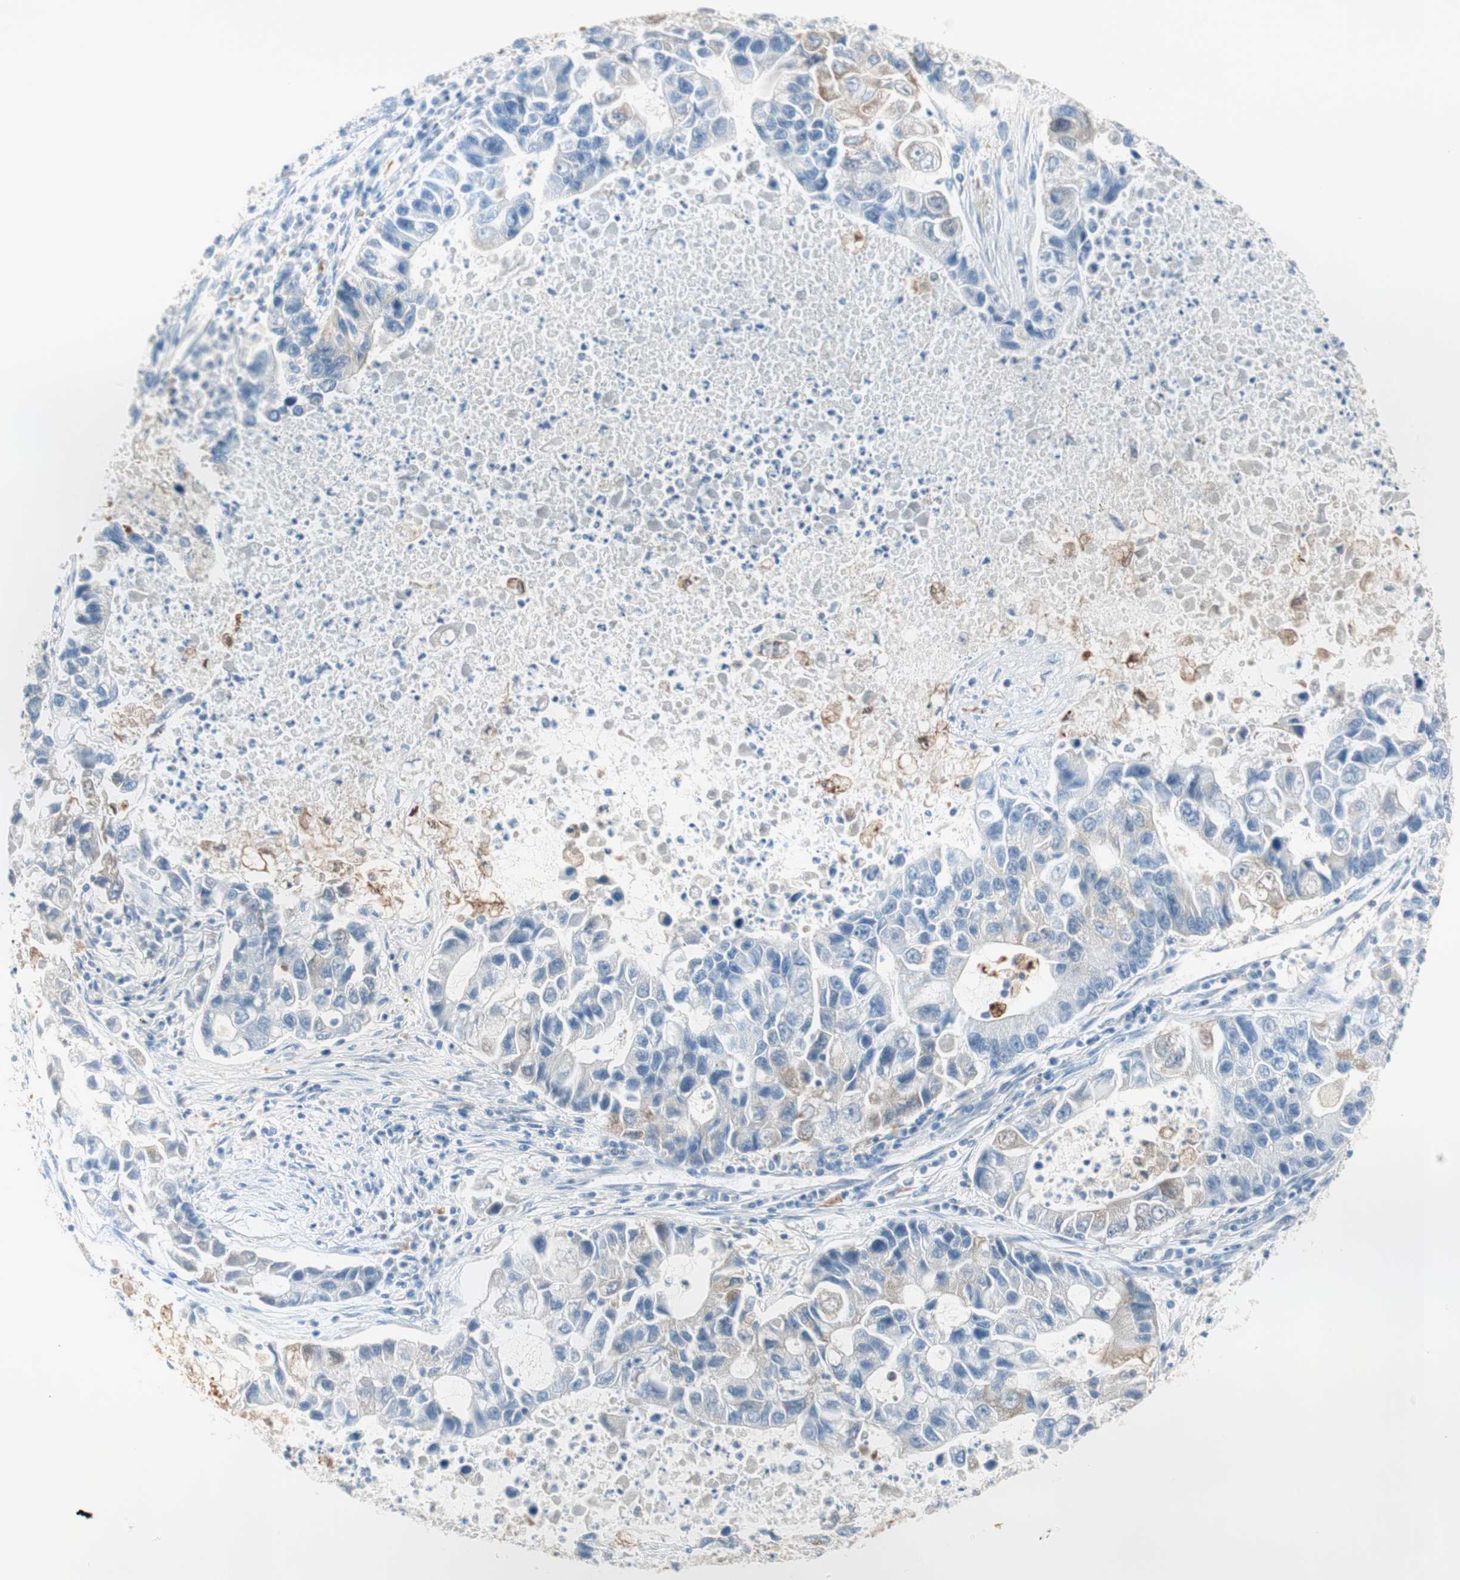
{"staining": {"intensity": "negative", "quantity": "none", "location": "none"}, "tissue": "lung cancer", "cell_type": "Tumor cells", "image_type": "cancer", "snomed": [{"axis": "morphology", "description": "Adenocarcinoma, NOS"}, {"axis": "topography", "description": "Lung"}], "caption": "Lung cancer (adenocarcinoma) was stained to show a protein in brown. There is no significant expression in tumor cells.", "gene": "GLUL", "patient": {"sex": "female", "age": 51}}